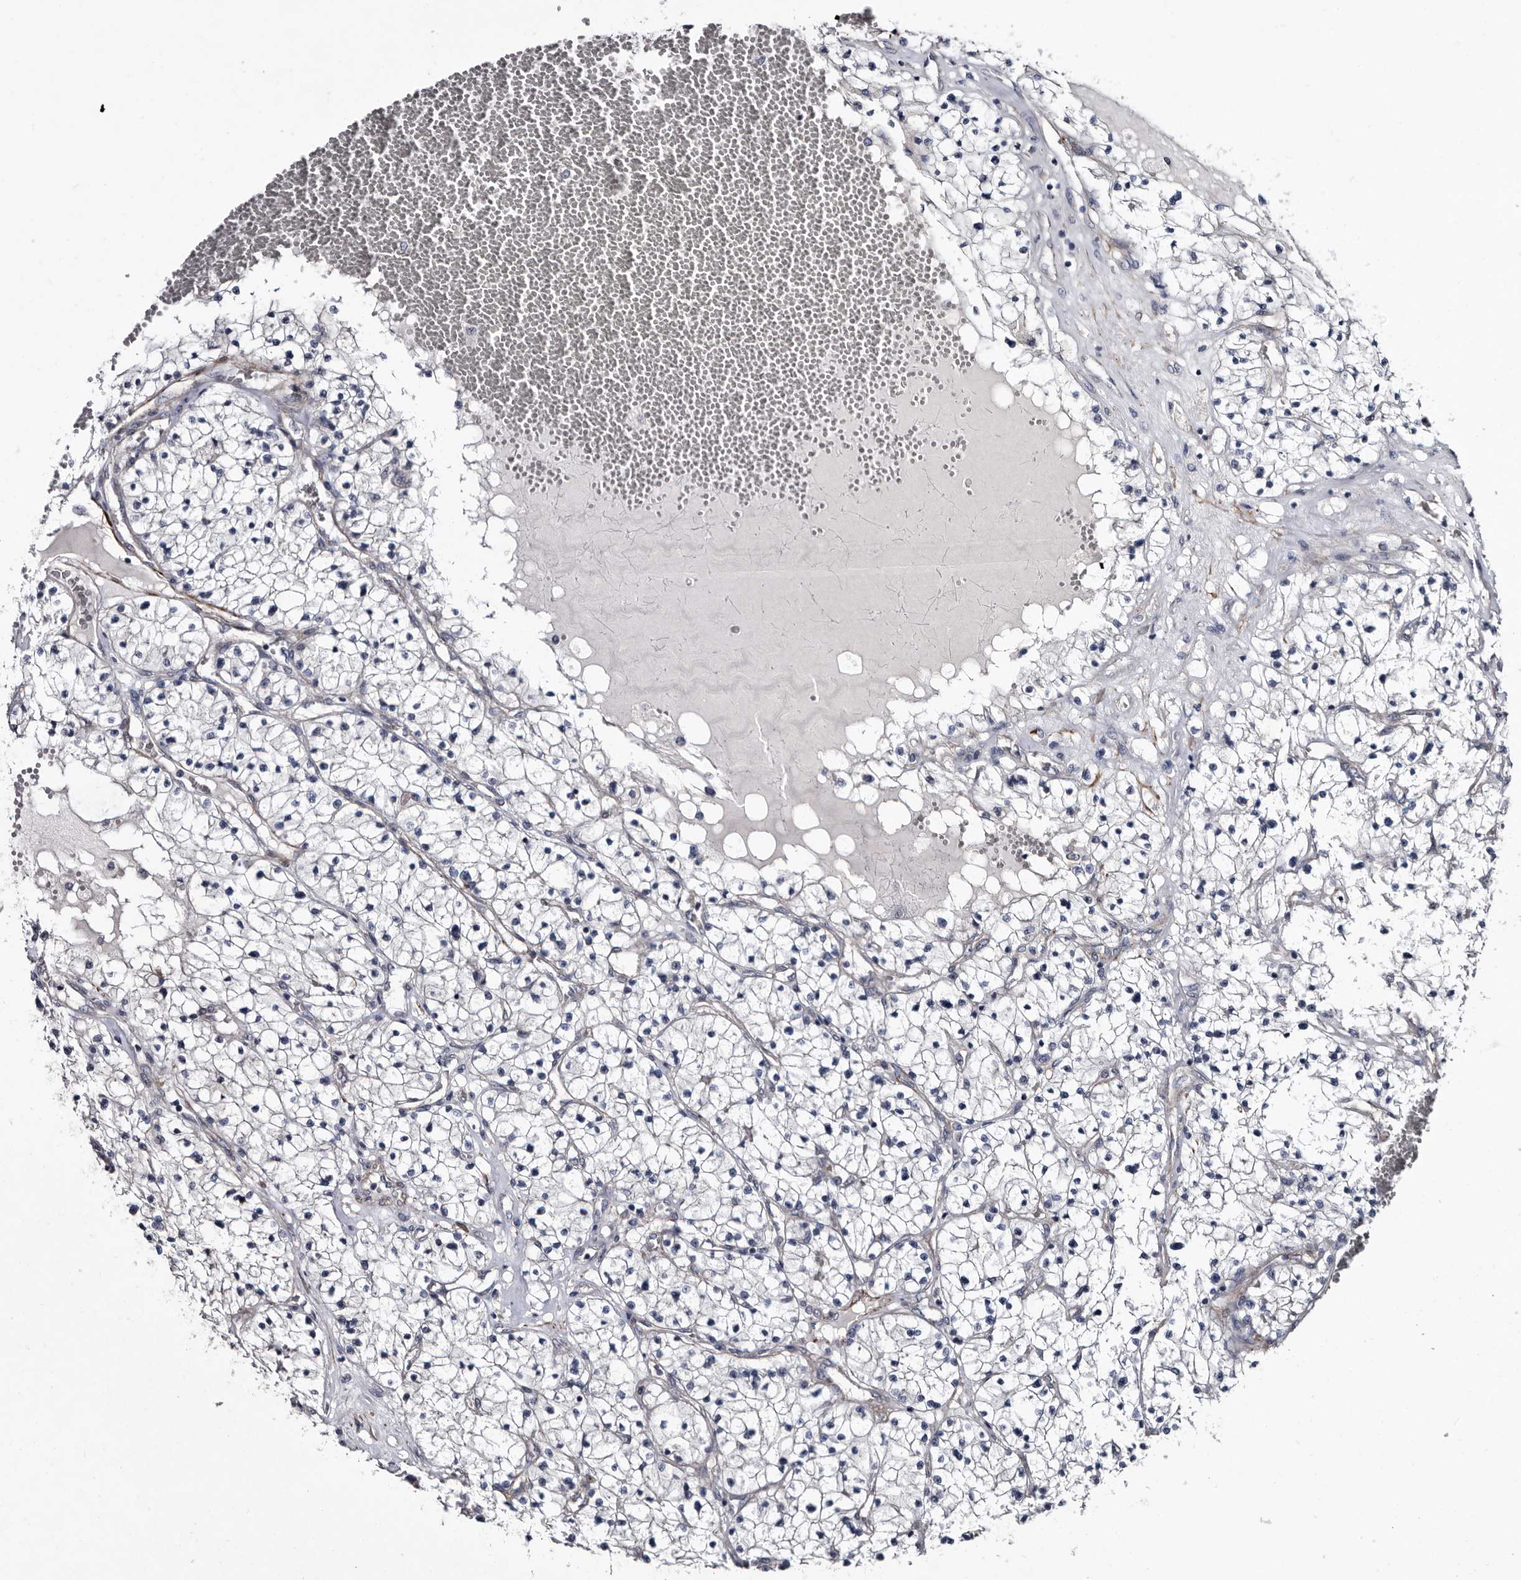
{"staining": {"intensity": "negative", "quantity": "none", "location": "none"}, "tissue": "renal cancer", "cell_type": "Tumor cells", "image_type": "cancer", "snomed": [{"axis": "morphology", "description": "Normal tissue, NOS"}, {"axis": "morphology", "description": "Adenocarcinoma, NOS"}, {"axis": "topography", "description": "Kidney"}], "caption": "Human renal adenocarcinoma stained for a protein using immunohistochemistry shows no positivity in tumor cells.", "gene": "IARS1", "patient": {"sex": "male", "age": 68}}